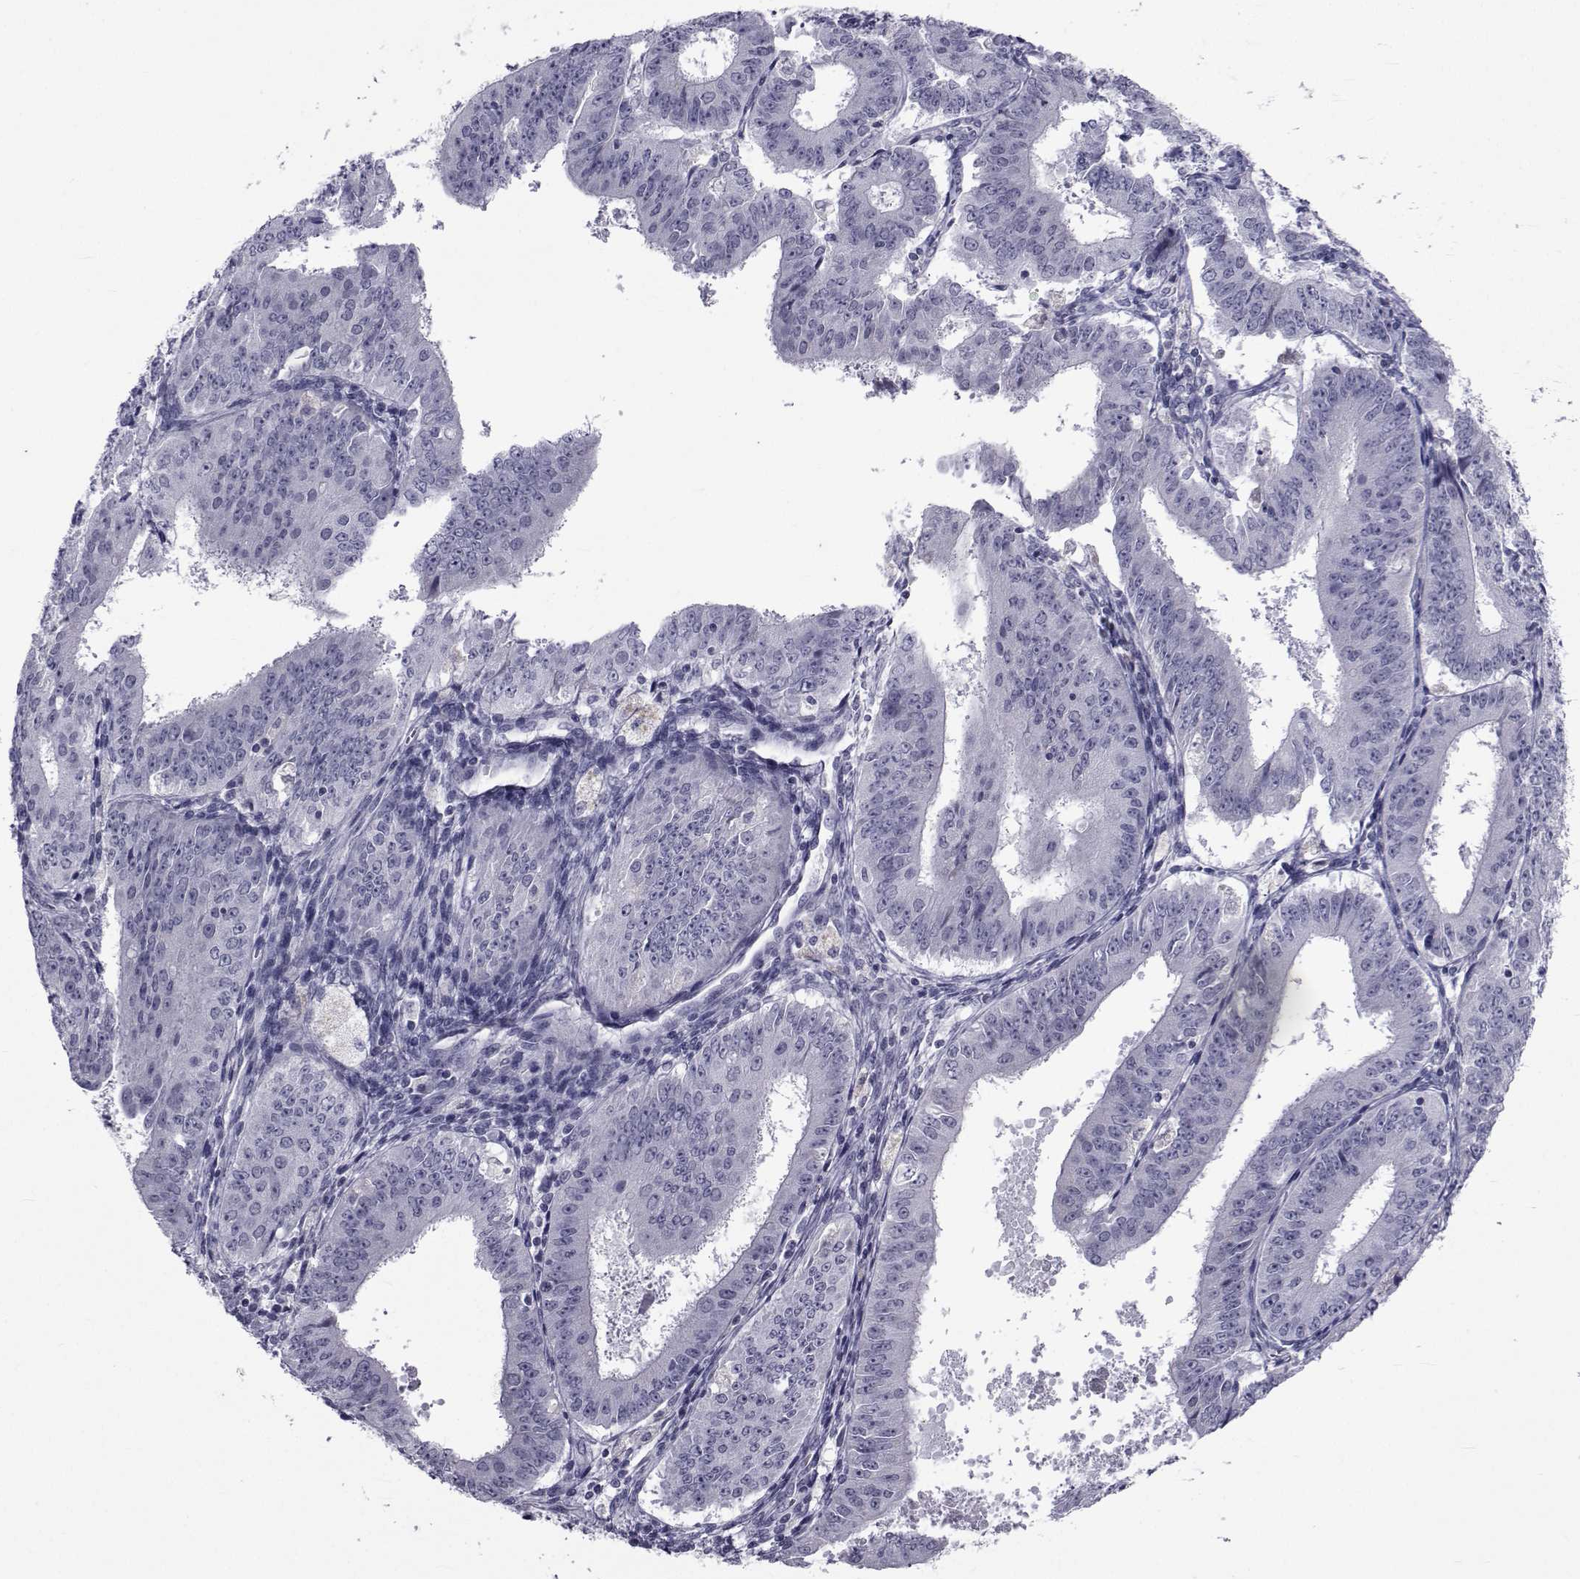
{"staining": {"intensity": "negative", "quantity": "none", "location": "none"}, "tissue": "ovarian cancer", "cell_type": "Tumor cells", "image_type": "cancer", "snomed": [{"axis": "morphology", "description": "Carcinoma, endometroid"}, {"axis": "topography", "description": "Ovary"}], "caption": "This histopathology image is of ovarian cancer stained with immunohistochemistry to label a protein in brown with the nuclei are counter-stained blue. There is no expression in tumor cells.", "gene": "PAX2", "patient": {"sex": "female", "age": 42}}